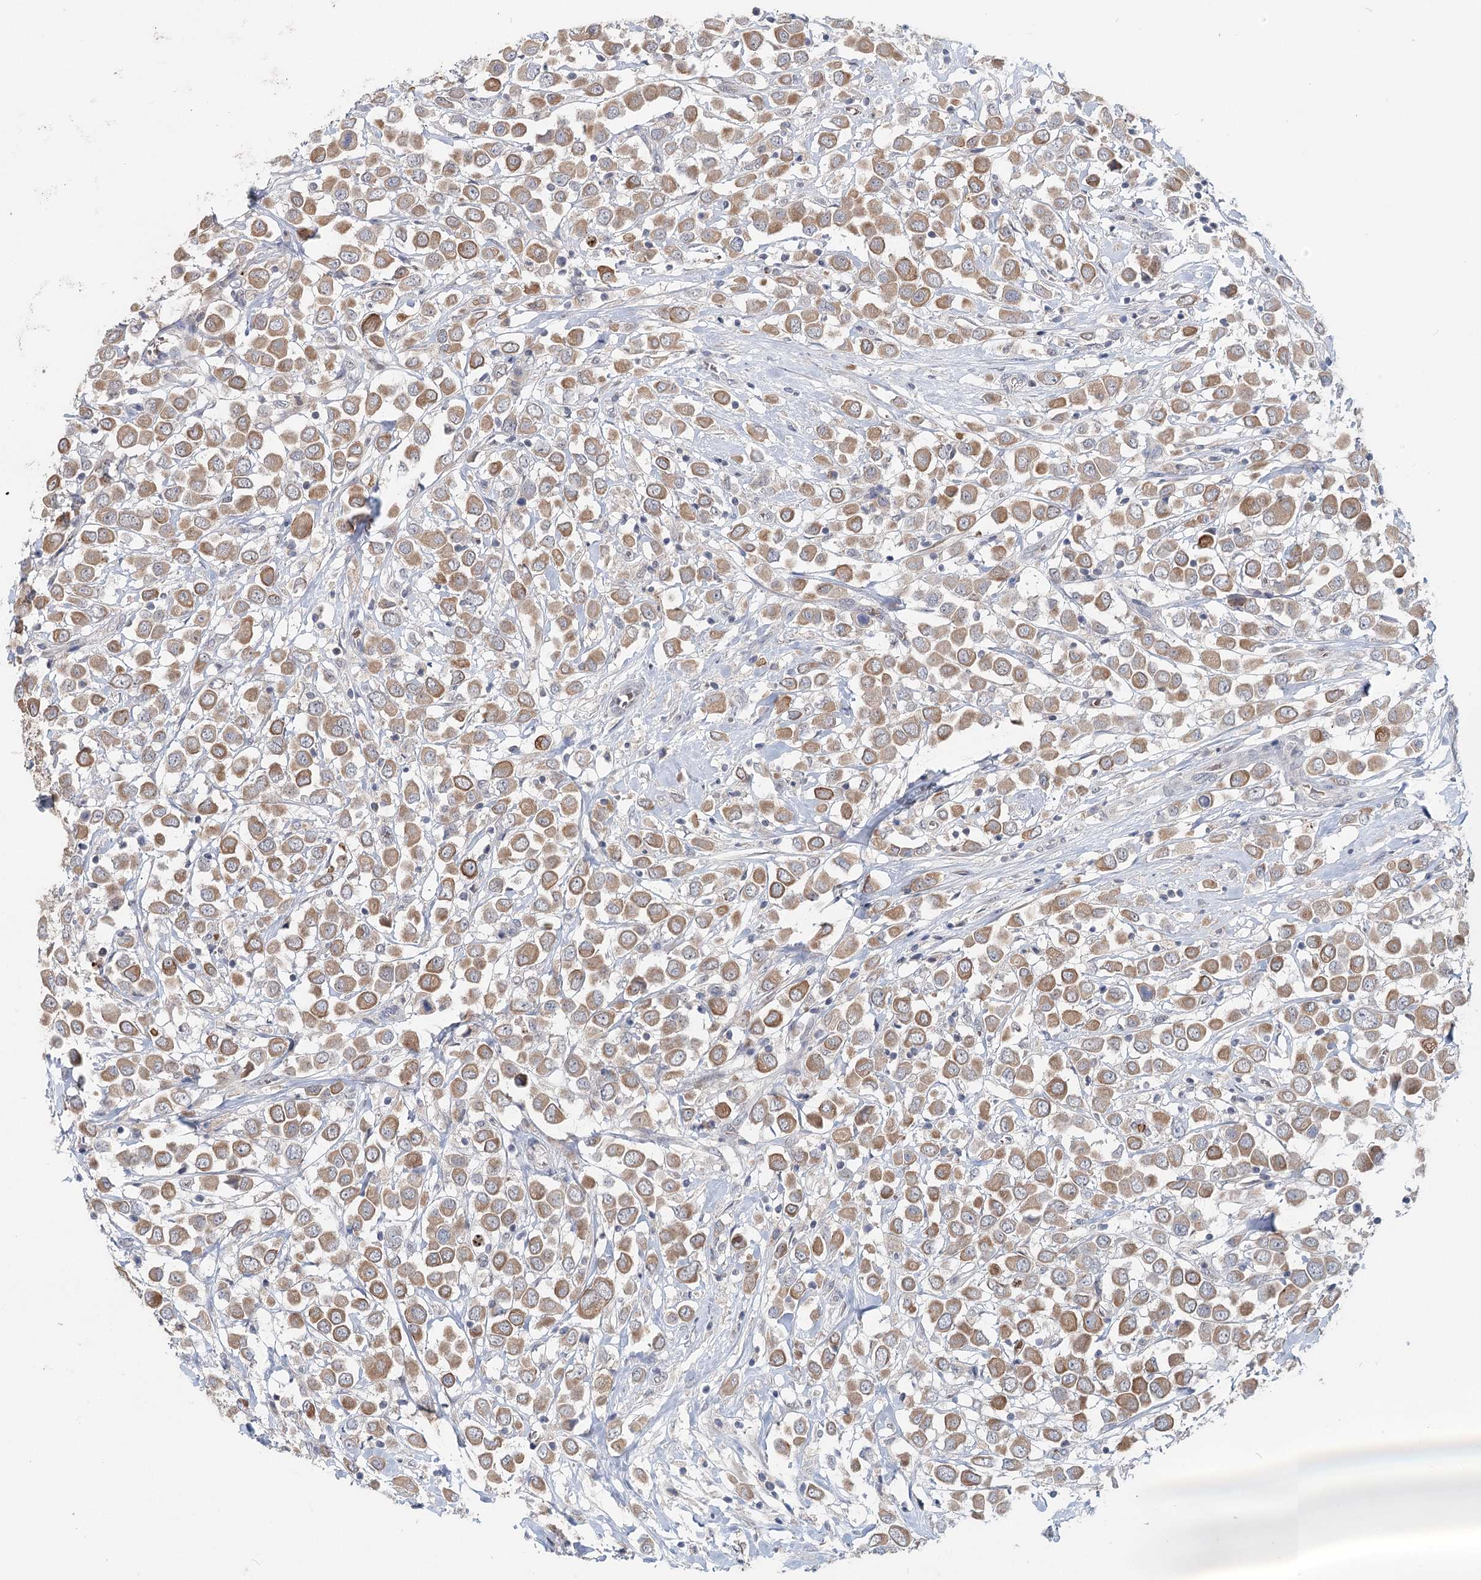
{"staining": {"intensity": "moderate", "quantity": ">75%", "location": "cytoplasmic/membranous"}, "tissue": "breast cancer", "cell_type": "Tumor cells", "image_type": "cancer", "snomed": [{"axis": "morphology", "description": "Duct carcinoma"}, {"axis": "topography", "description": "Breast"}], "caption": "Immunohistochemical staining of invasive ductal carcinoma (breast) demonstrates medium levels of moderate cytoplasmic/membranous protein expression in about >75% of tumor cells. The protein of interest is shown in brown color, while the nuclei are stained blue.", "gene": "FBXO7", "patient": {"sex": "female", "age": 61}}